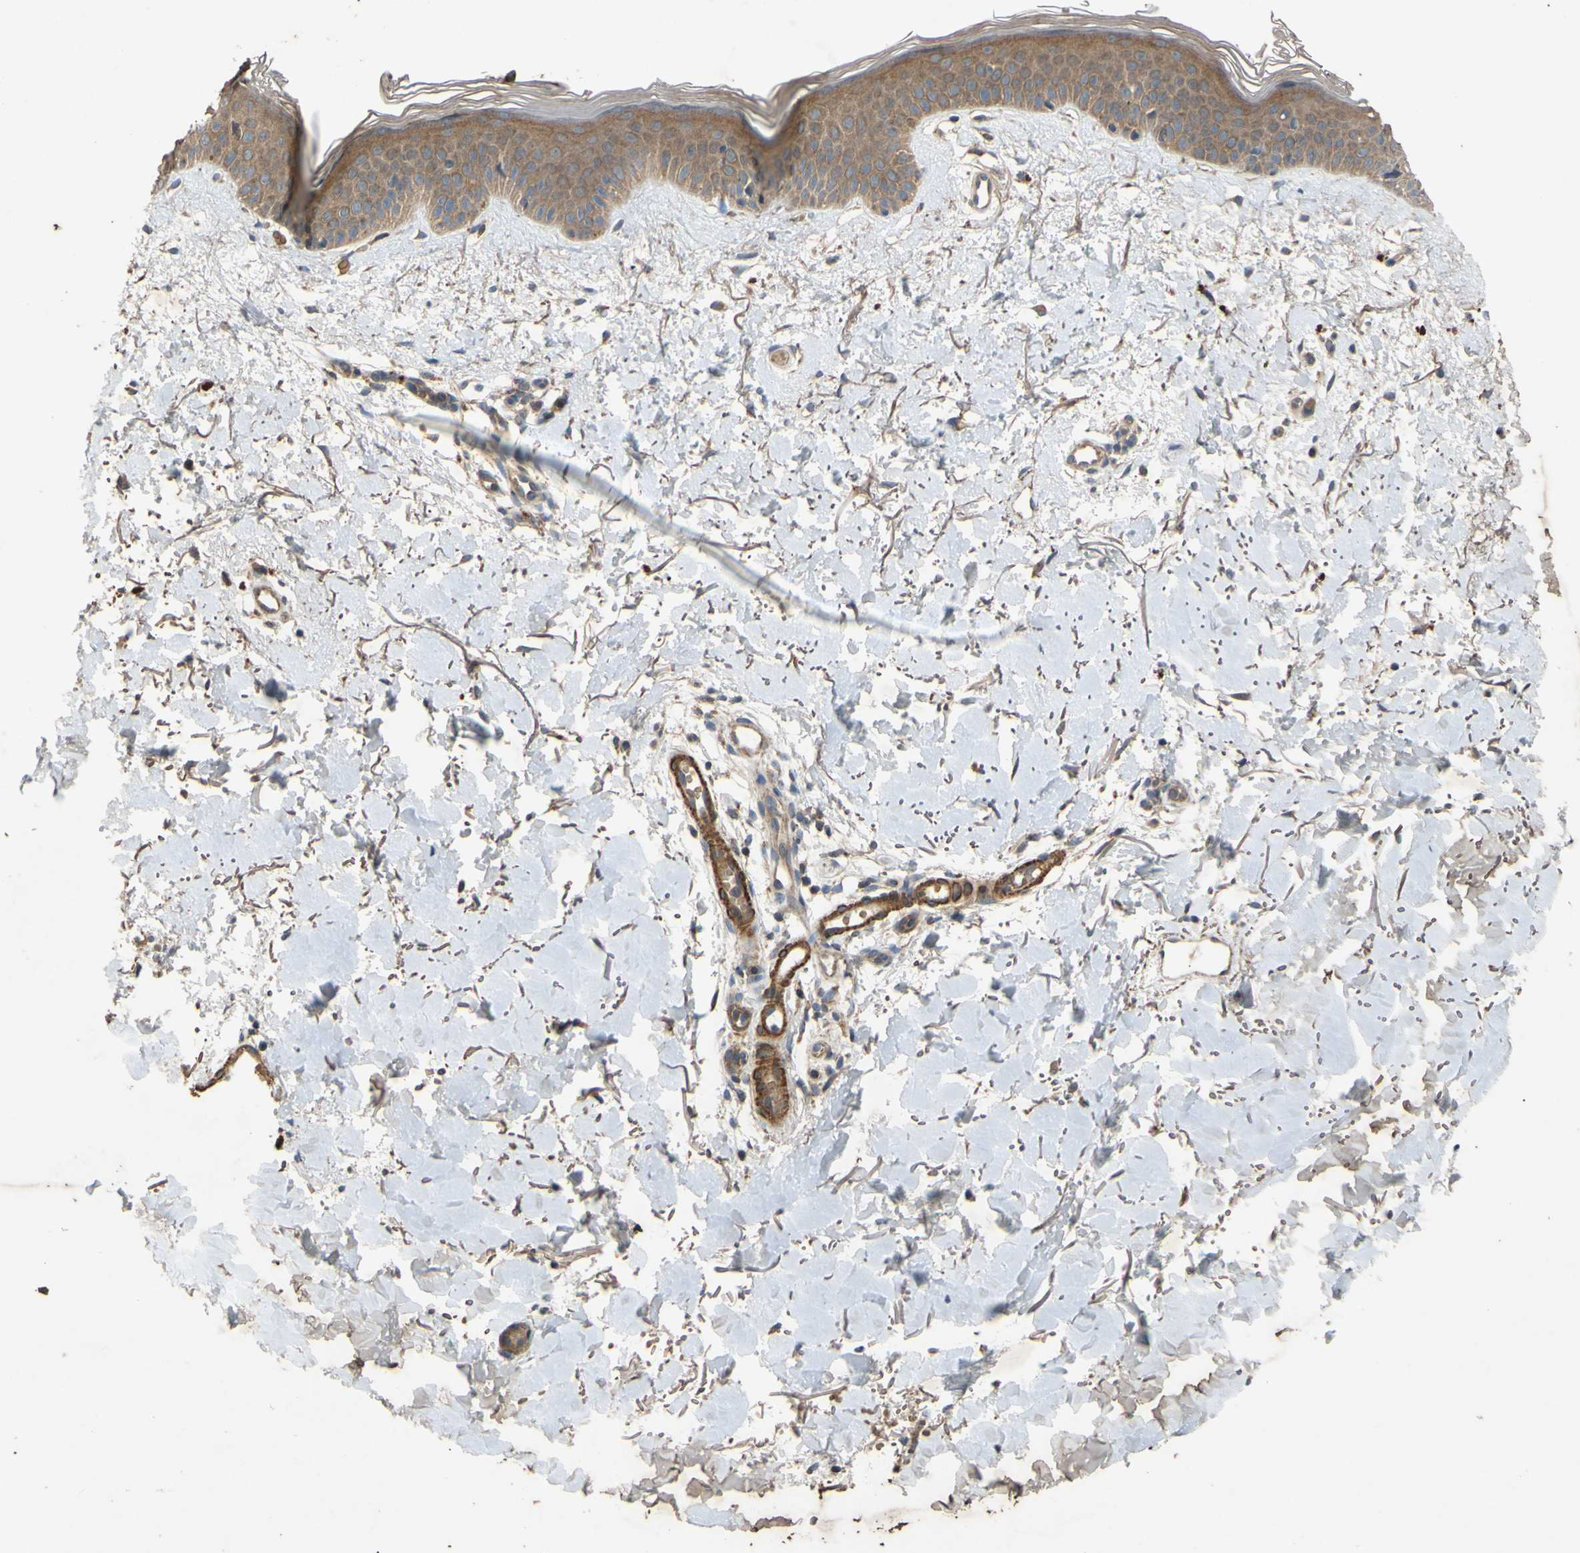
{"staining": {"intensity": "moderate", "quantity": ">75%", "location": "cytoplasmic/membranous"}, "tissue": "skin", "cell_type": "Fibroblasts", "image_type": "normal", "snomed": [{"axis": "morphology", "description": "Normal tissue, NOS"}, {"axis": "topography", "description": "Skin"}], "caption": "An immunohistochemistry (IHC) photomicrograph of benign tissue is shown. Protein staining in brown shows moderate cytoplasmic/membranous positivity in skin within fibroblasts. (Stains: DAB in brown, nuclei in blue, Microscopy: brightfield microscopy at high magnification).", "gene": "PARD6A", "patient": {"sex": "female", "age": 56}}